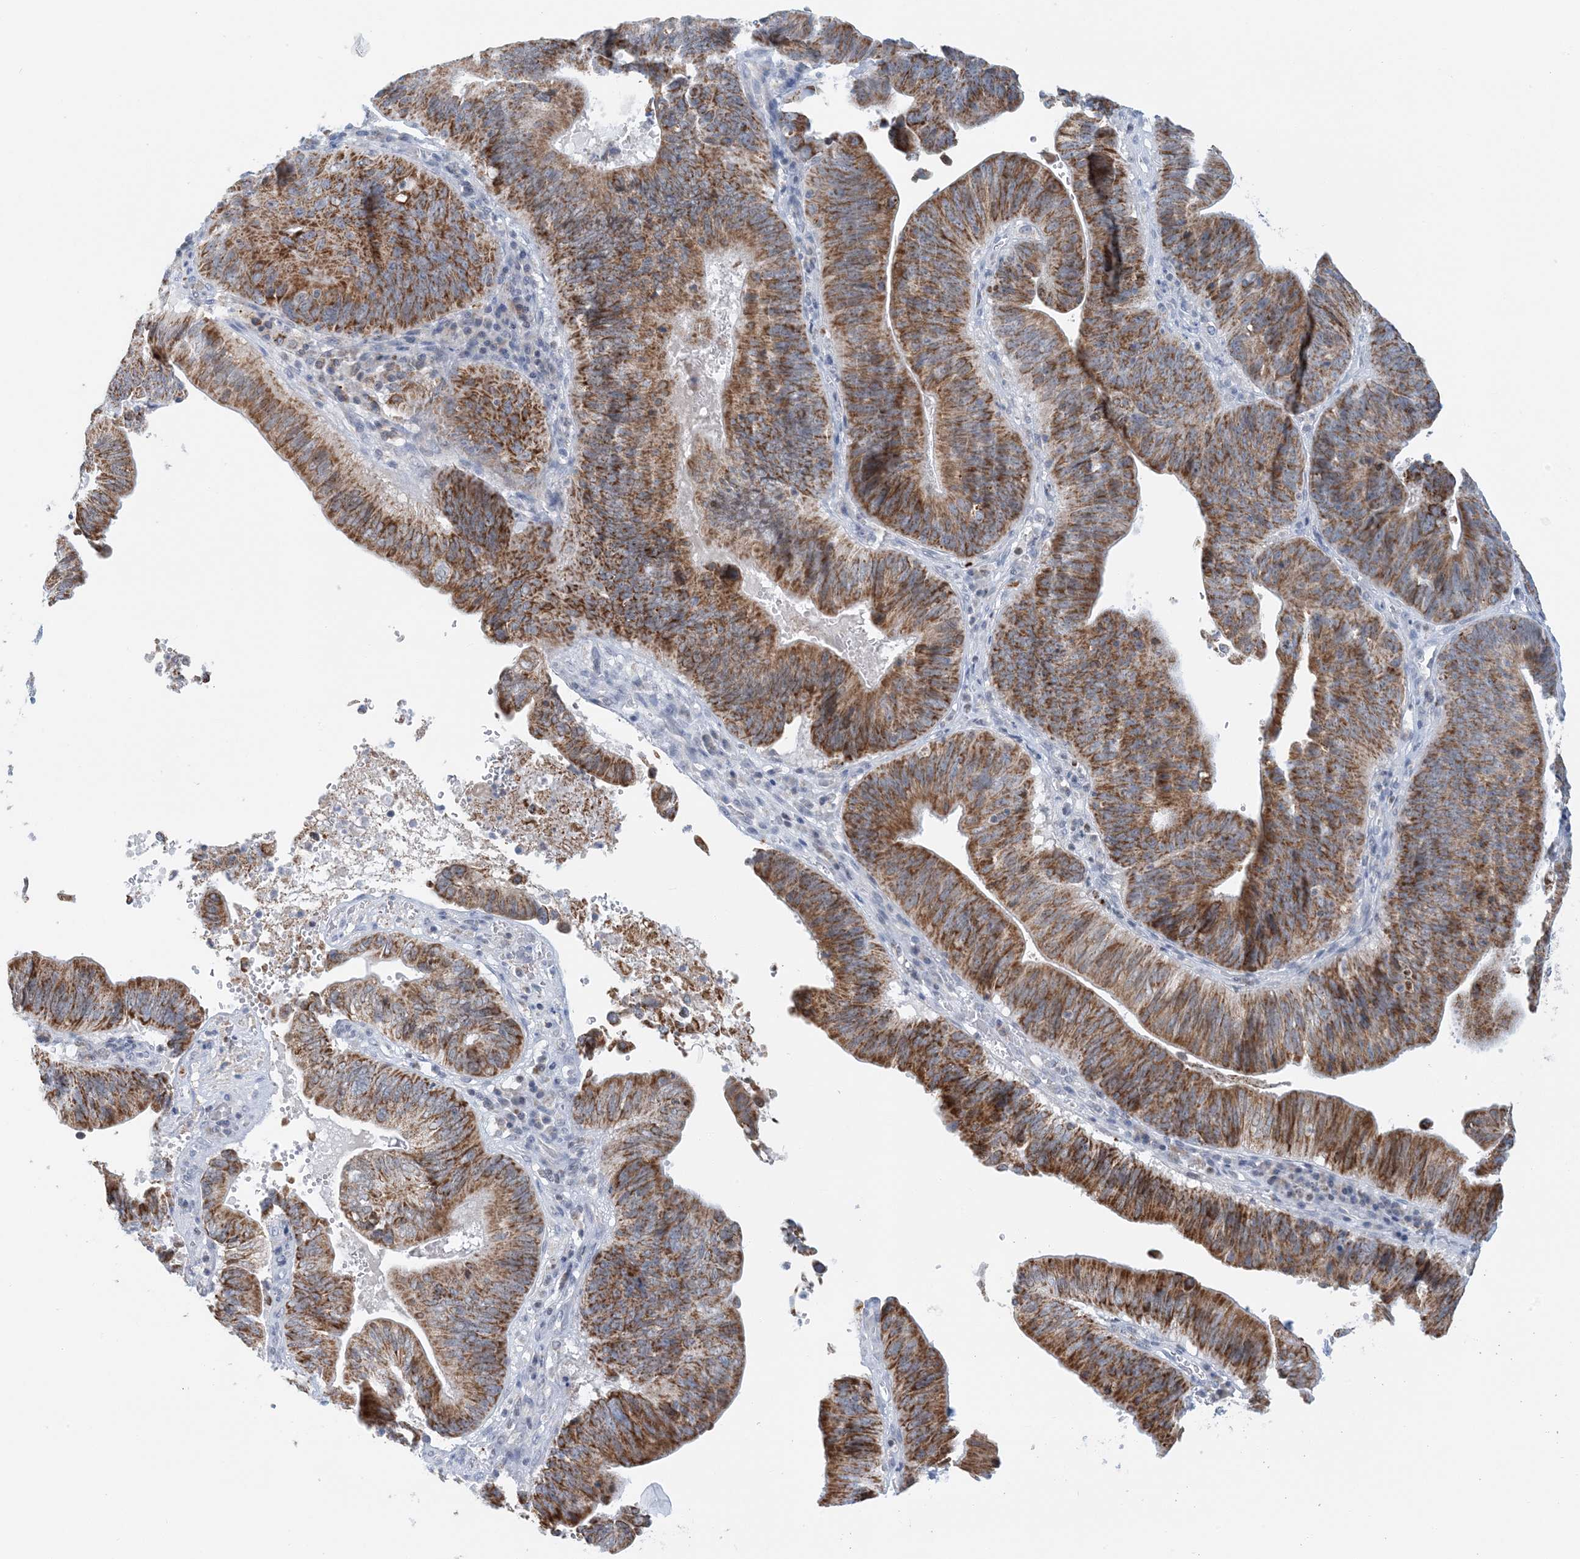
{"staining": {"intensity": "strong", "quantity": ">75%", "location": "cytoplasmic/membranous"}, "tissue": "pancreatic cancer", "cell_type": "Tumor cells", "image_type": "cancer", "snomed": [{"axis": "morphology", "description": "Adenocarcinoma, NOS"}, {"axis": "topography", "description": "Pancreas"}], "caption": "This photomicrograph displays IHC staining of adenocarcinoma (pancreatic), with high strong cytoplasmic/membranous staining in approximately >75% of tumor cells.", "gene": "BDH1", "patient": {"sex": "male", "age": 63}}